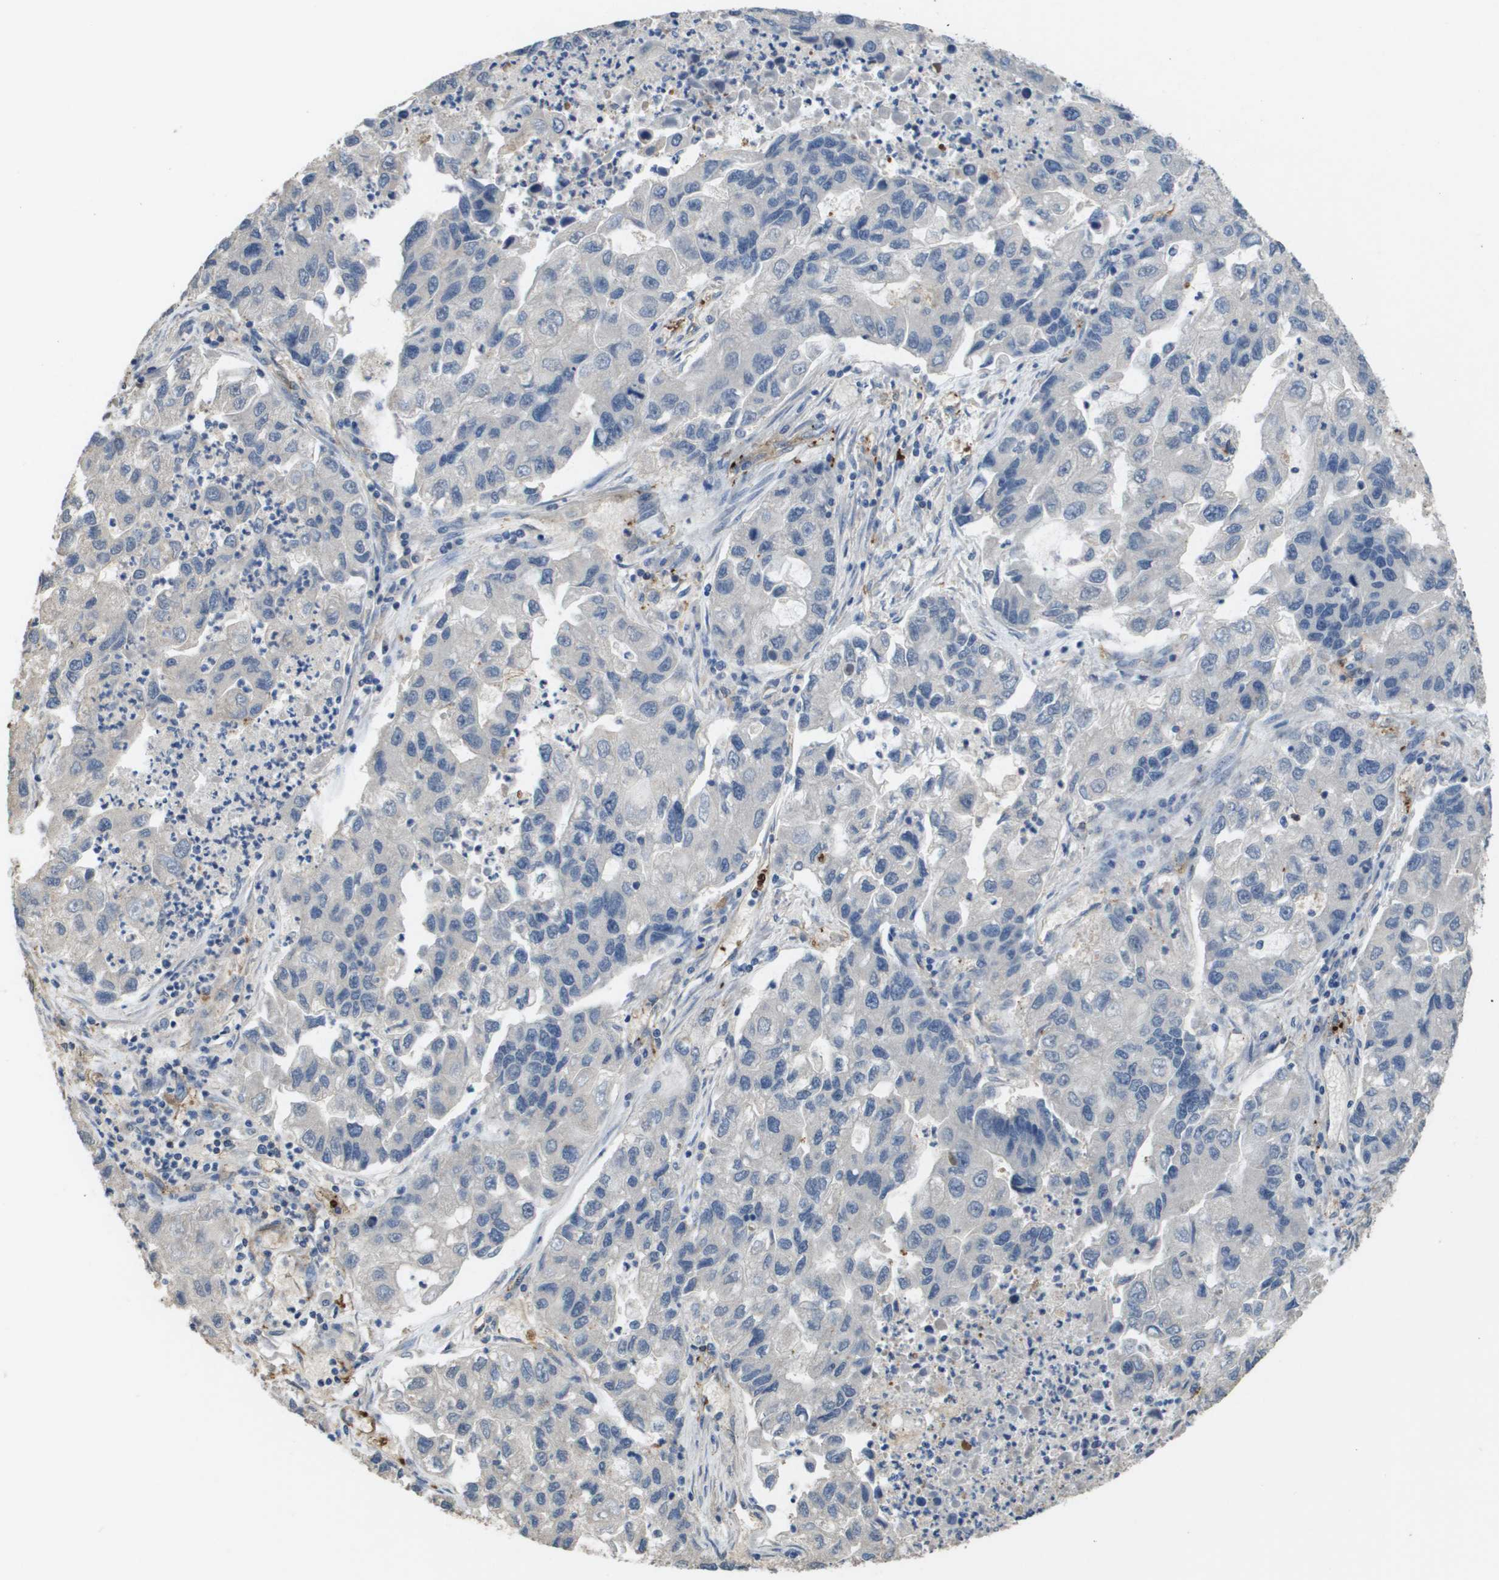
{"staining": {"intensity": "negative", "quantity": "none", "location": "none"}, "tissue": "lung cancer", "cell_type": "Tumor cells", "image_type": "cancer", "snomed": [{"axis": "morphology", "description": "Adenocarcinoma, NOS"}, {"axis": "topography", "description": "Lung"}], "caption": "Lung adenocarcinoma stained for a protein using immunohistochemistry reveals no expression tumor cells.", "gene": "FABP5", "patient": {"sex": "female", "age": 51}}